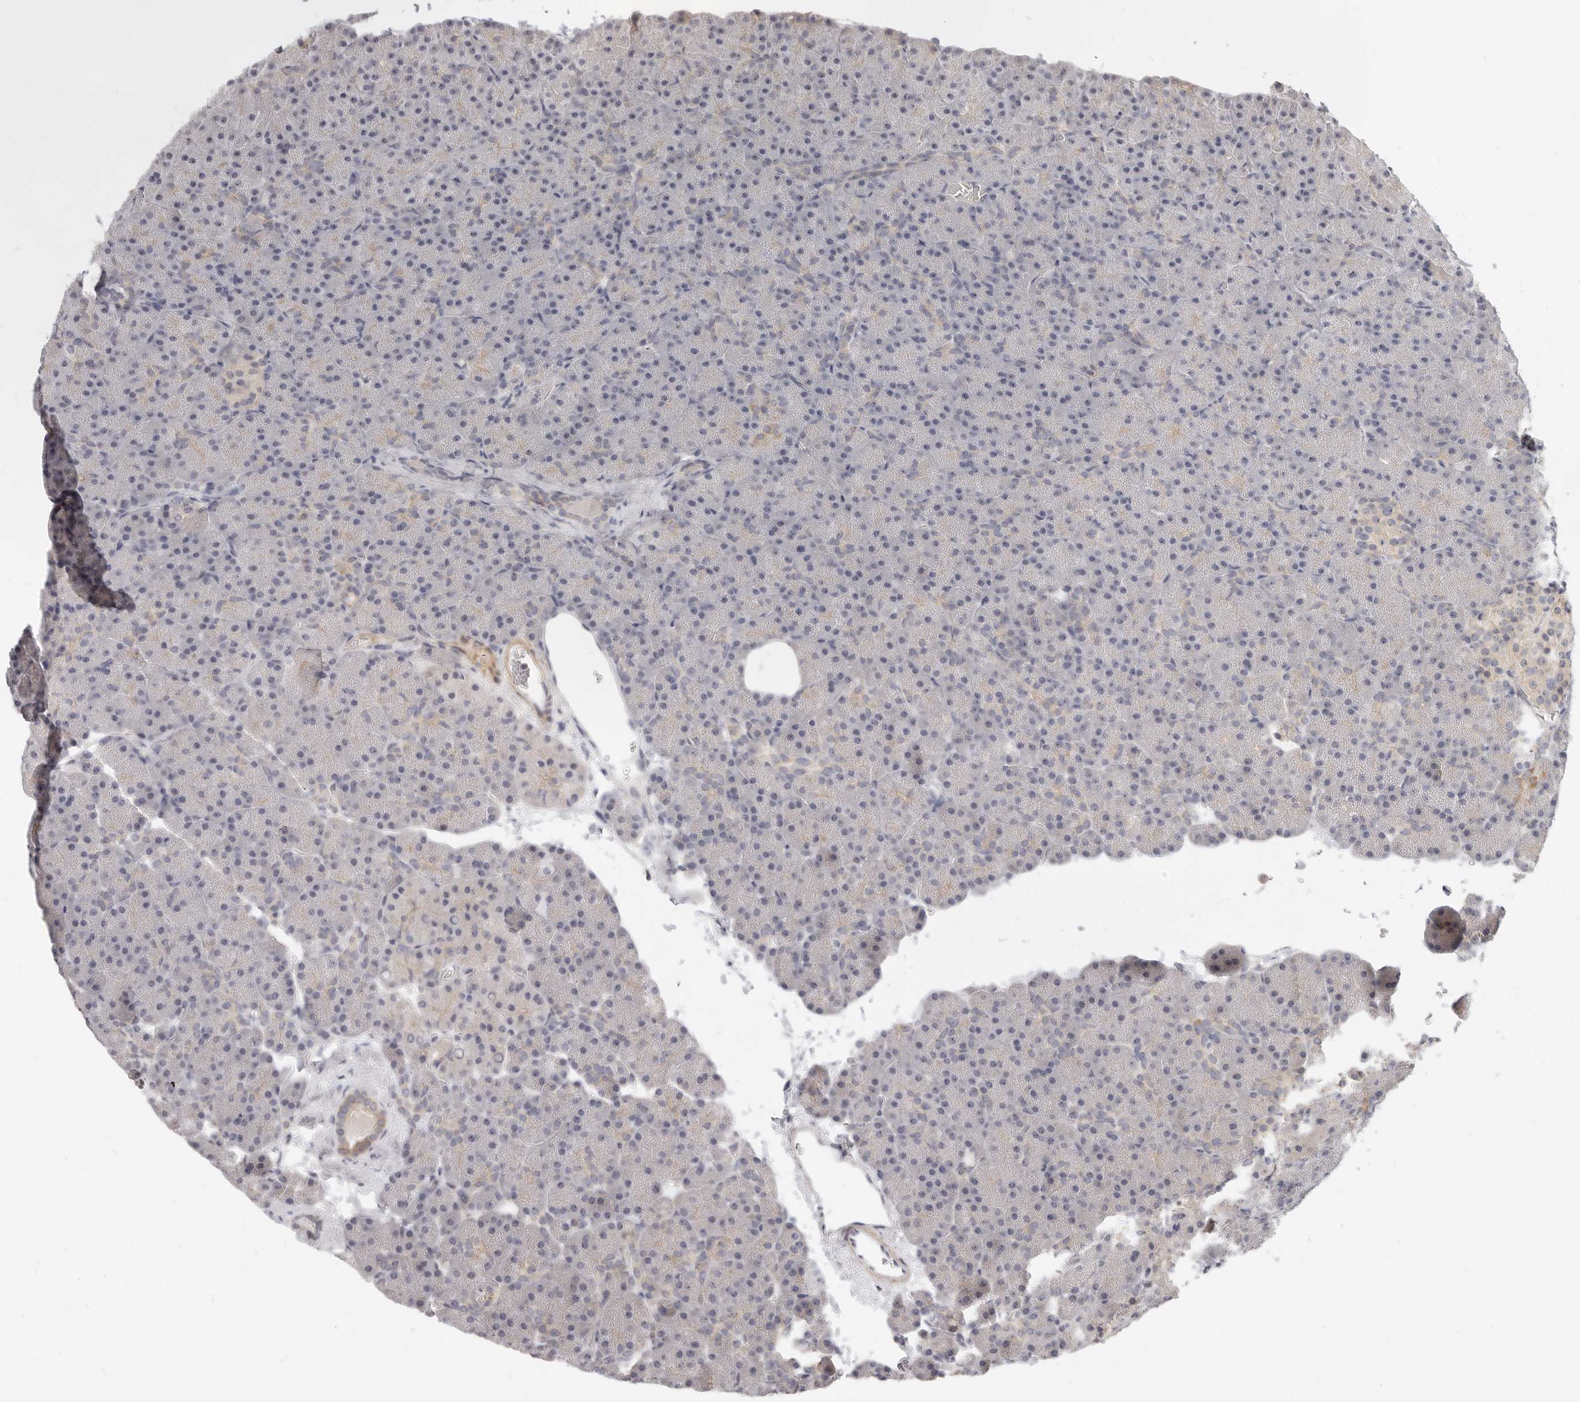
{"staining": {"intensity": "moderate", "quantity": "<25%", "location": "cytoplasmic/membranous"}, "tissue": "pancreas", "cell_type": "Exocrine glandular cells", "image_type": "normal", "snomed": [{"axis": "morphology", "description": "Normal tissue, NOS"}, {"axis": "morphology", "description": "Carcinoid, malignant, NOS"}, {"axis": "topography", "description": "Pancreas"}], "caption": "Immunohistochemistry histopathology image of benign pancreas: pancreas stained using immunohistochemistry (IHC) exhibits low levels of moderate protein expression localized specifically in the cytoplasmic/membranous of exocrine glandular cells, appearing as a cytoplasmic/membranous brown color.", "gene": "MICALL2", "patient": {"sex": "female", "age": 35}}